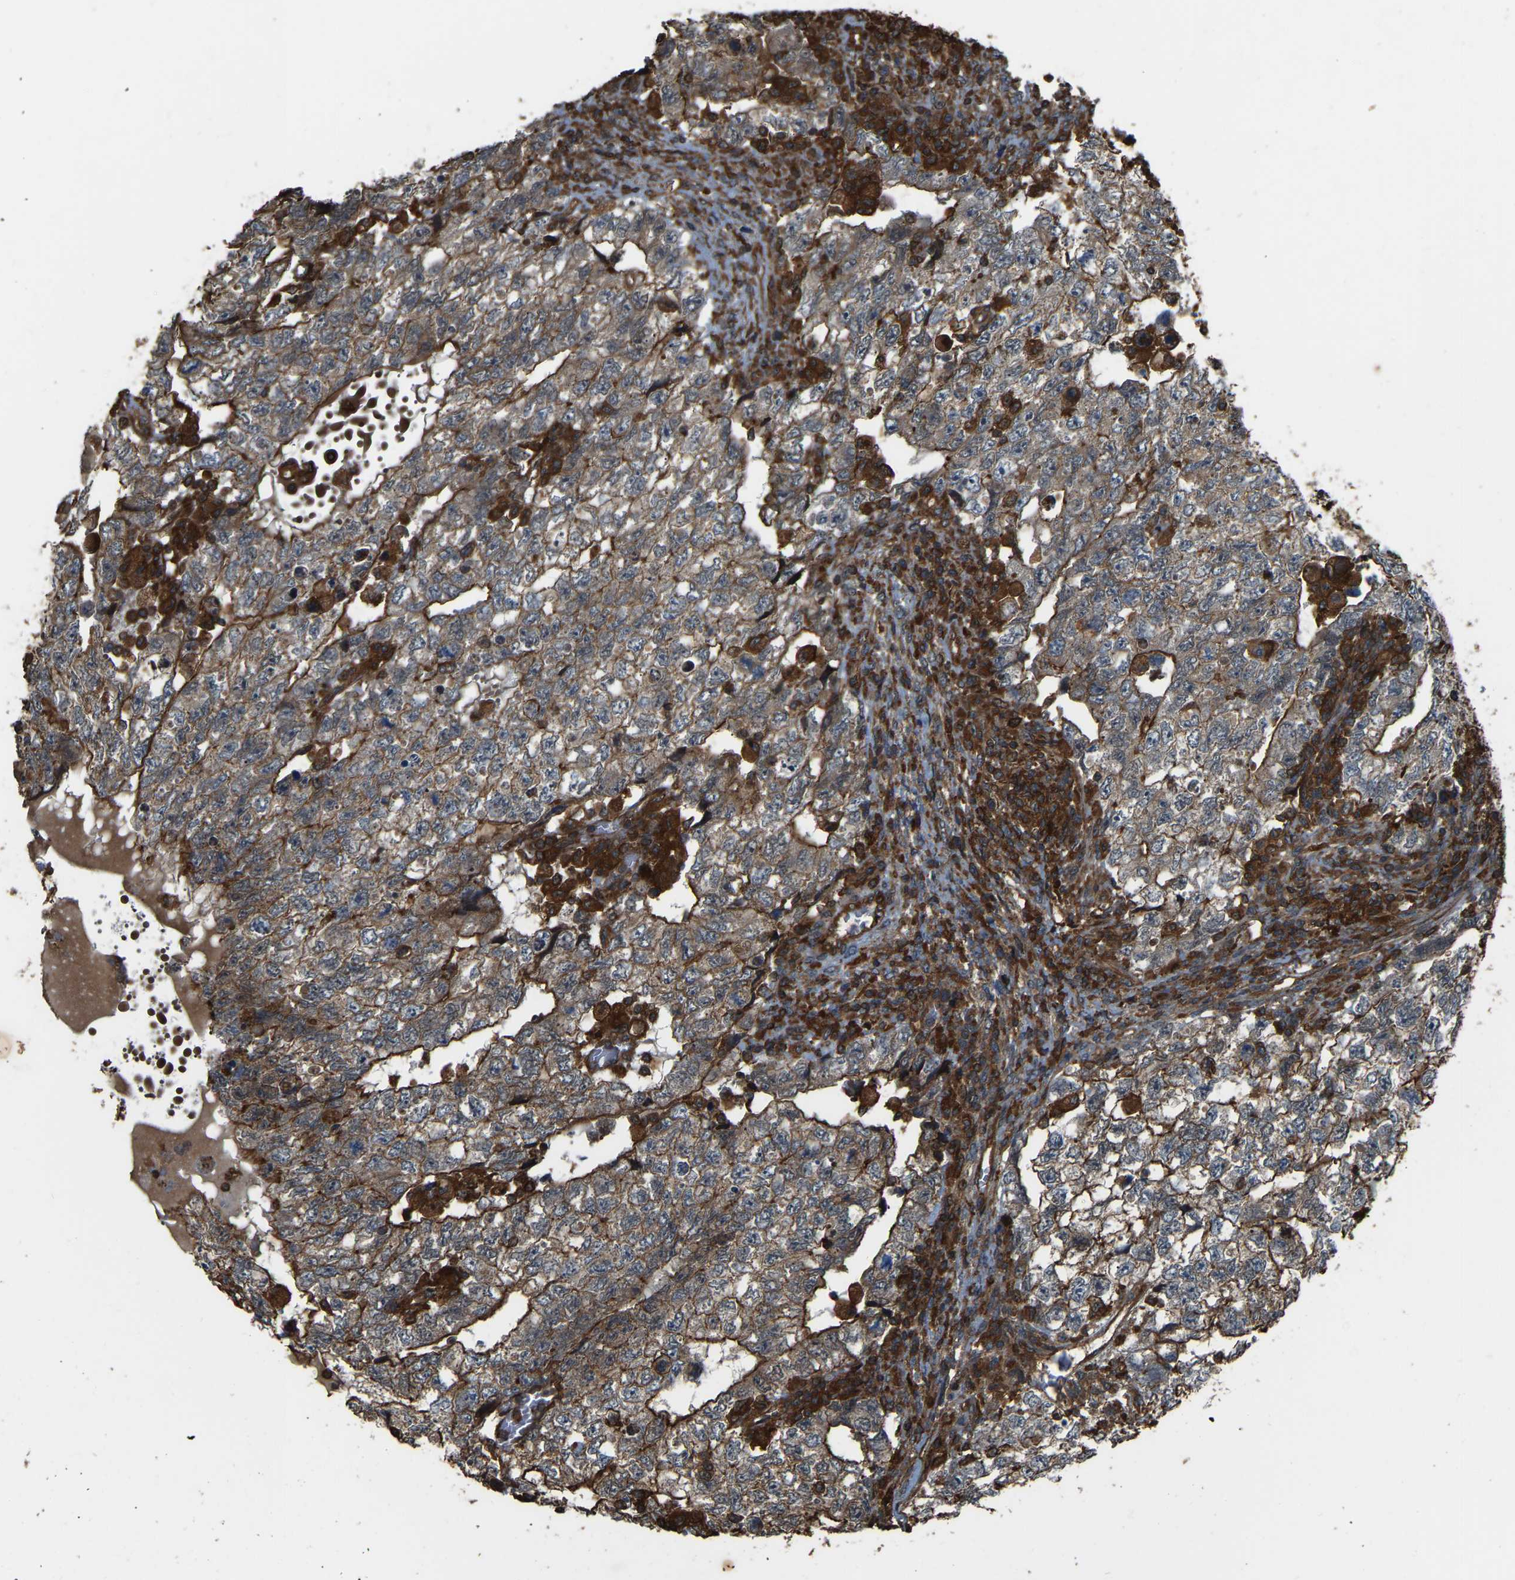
{"staining": {"intensity": "moderate", "quantity": ">75%", "location": "cytoplasmic/membranous"}, "tissue": "testis cancer", "cell_type": "Tumor cells", "image_type": "cancer", "snomed": [{"axis": "morphology", "description": "Carcinoma, Embryonal, NOS"}, {"axis": "topography", "description": "Testis"}], "caption": "Immunohistochemistry of human testis cancer displays medium levels of moderate cytoplasmic/membranous staining in approximately >75% of tumor cells. The staining was performed using DAB, with brown indicating positive protein expression. Nuclei are stained blue with hematoxylin.", "gene": "SAMD9L", "patient": {"sex": "male", "age": 36}}